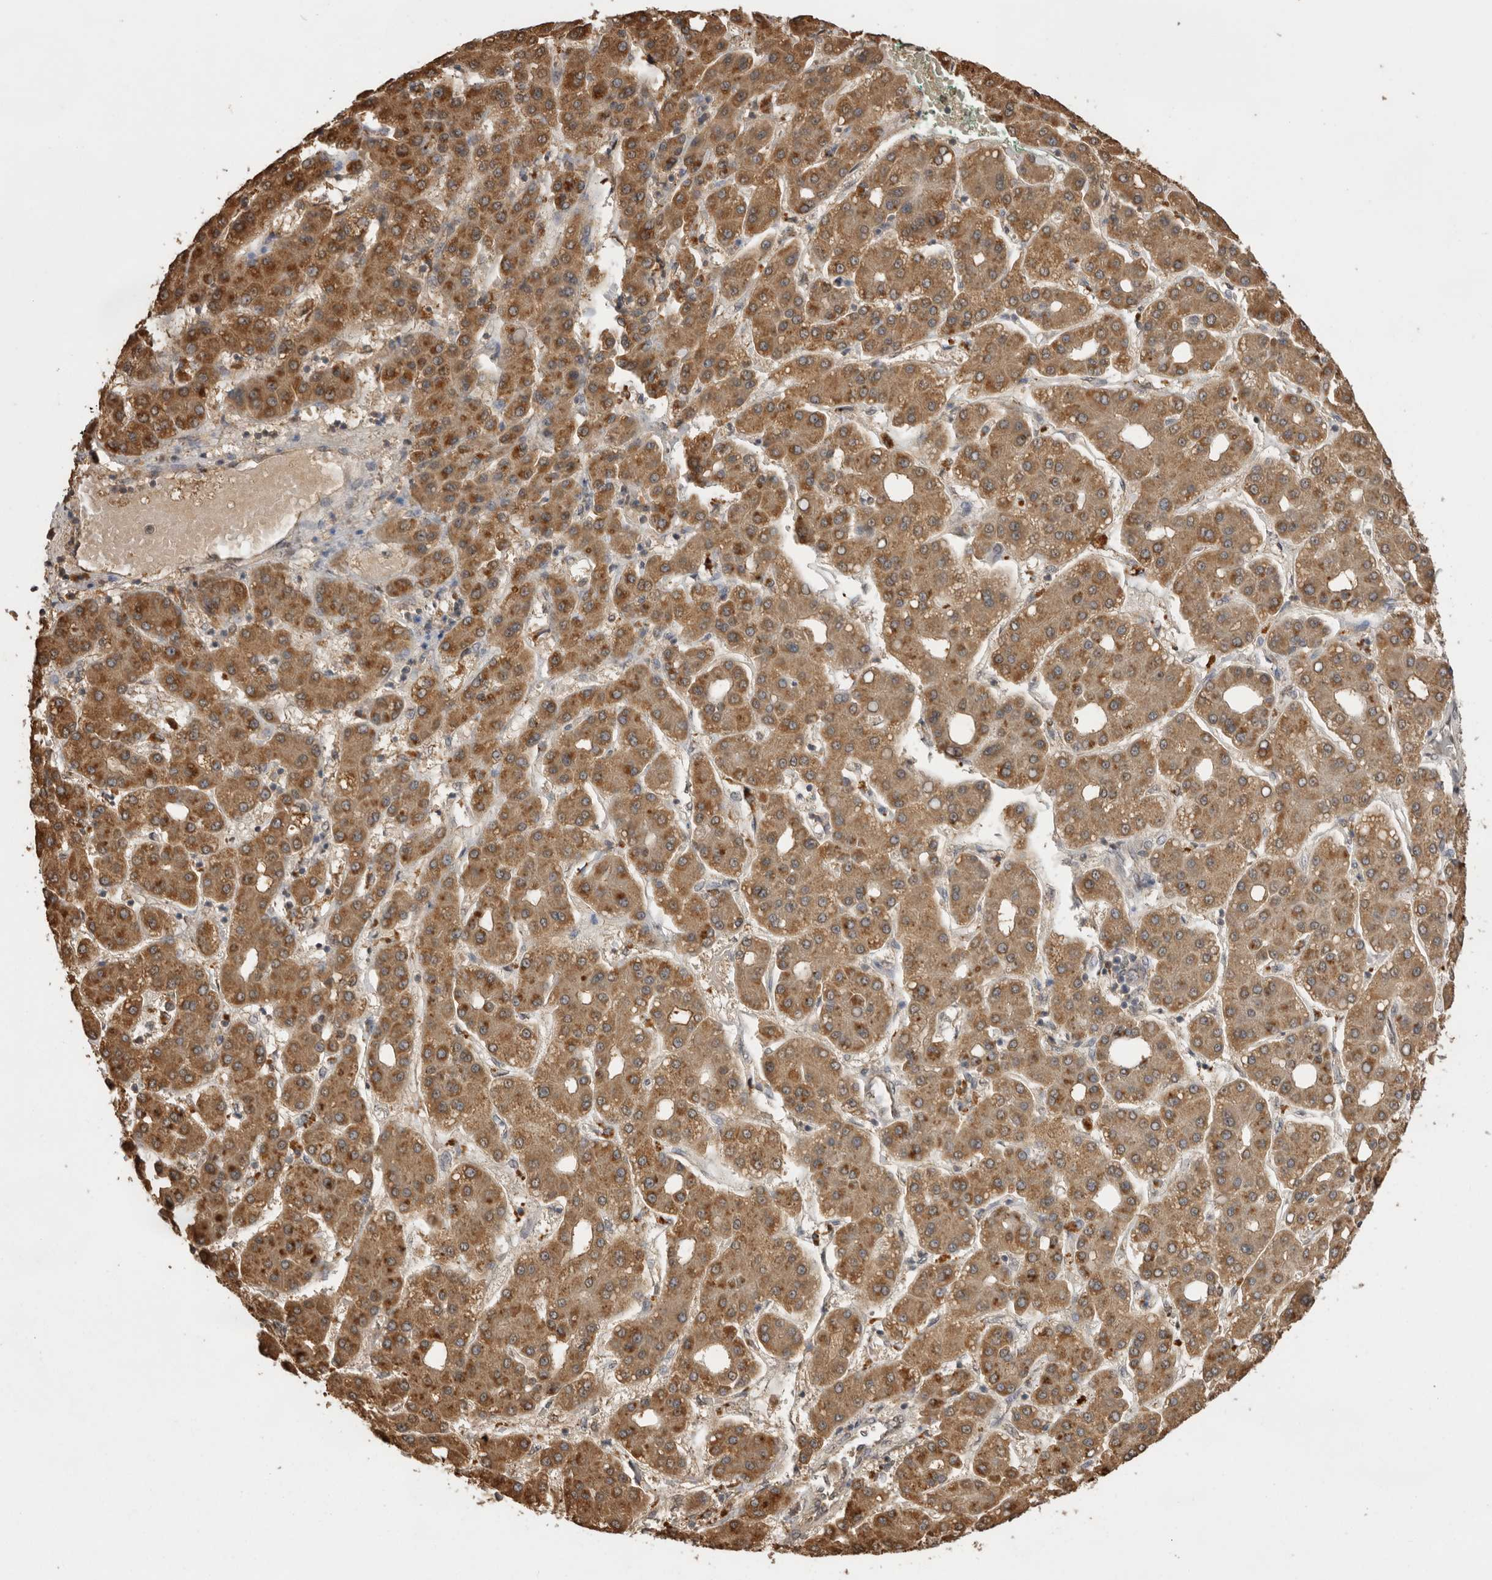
{"staining": {"intensity": "moderate", "quantity": ">75%", "location": "cytoplasmic/membranous"}, "tissue": "liver cancer", "cell_type": "Tumor cells", "image_type": "cancer", "snomed": [{"axis": "morphology", "description": "Carcinoma, Hepatocellular, NOS"}, {"axis": "topography", "description": "Liver"}], "caption": "Tumor cells show medium levels of moderate cytoplasmic/membranous expression in about >75% of cells in human hepatocellular carcinoma (liver).", "gene": "JAG2", "patient": {"sex": "male", "age": 65}}